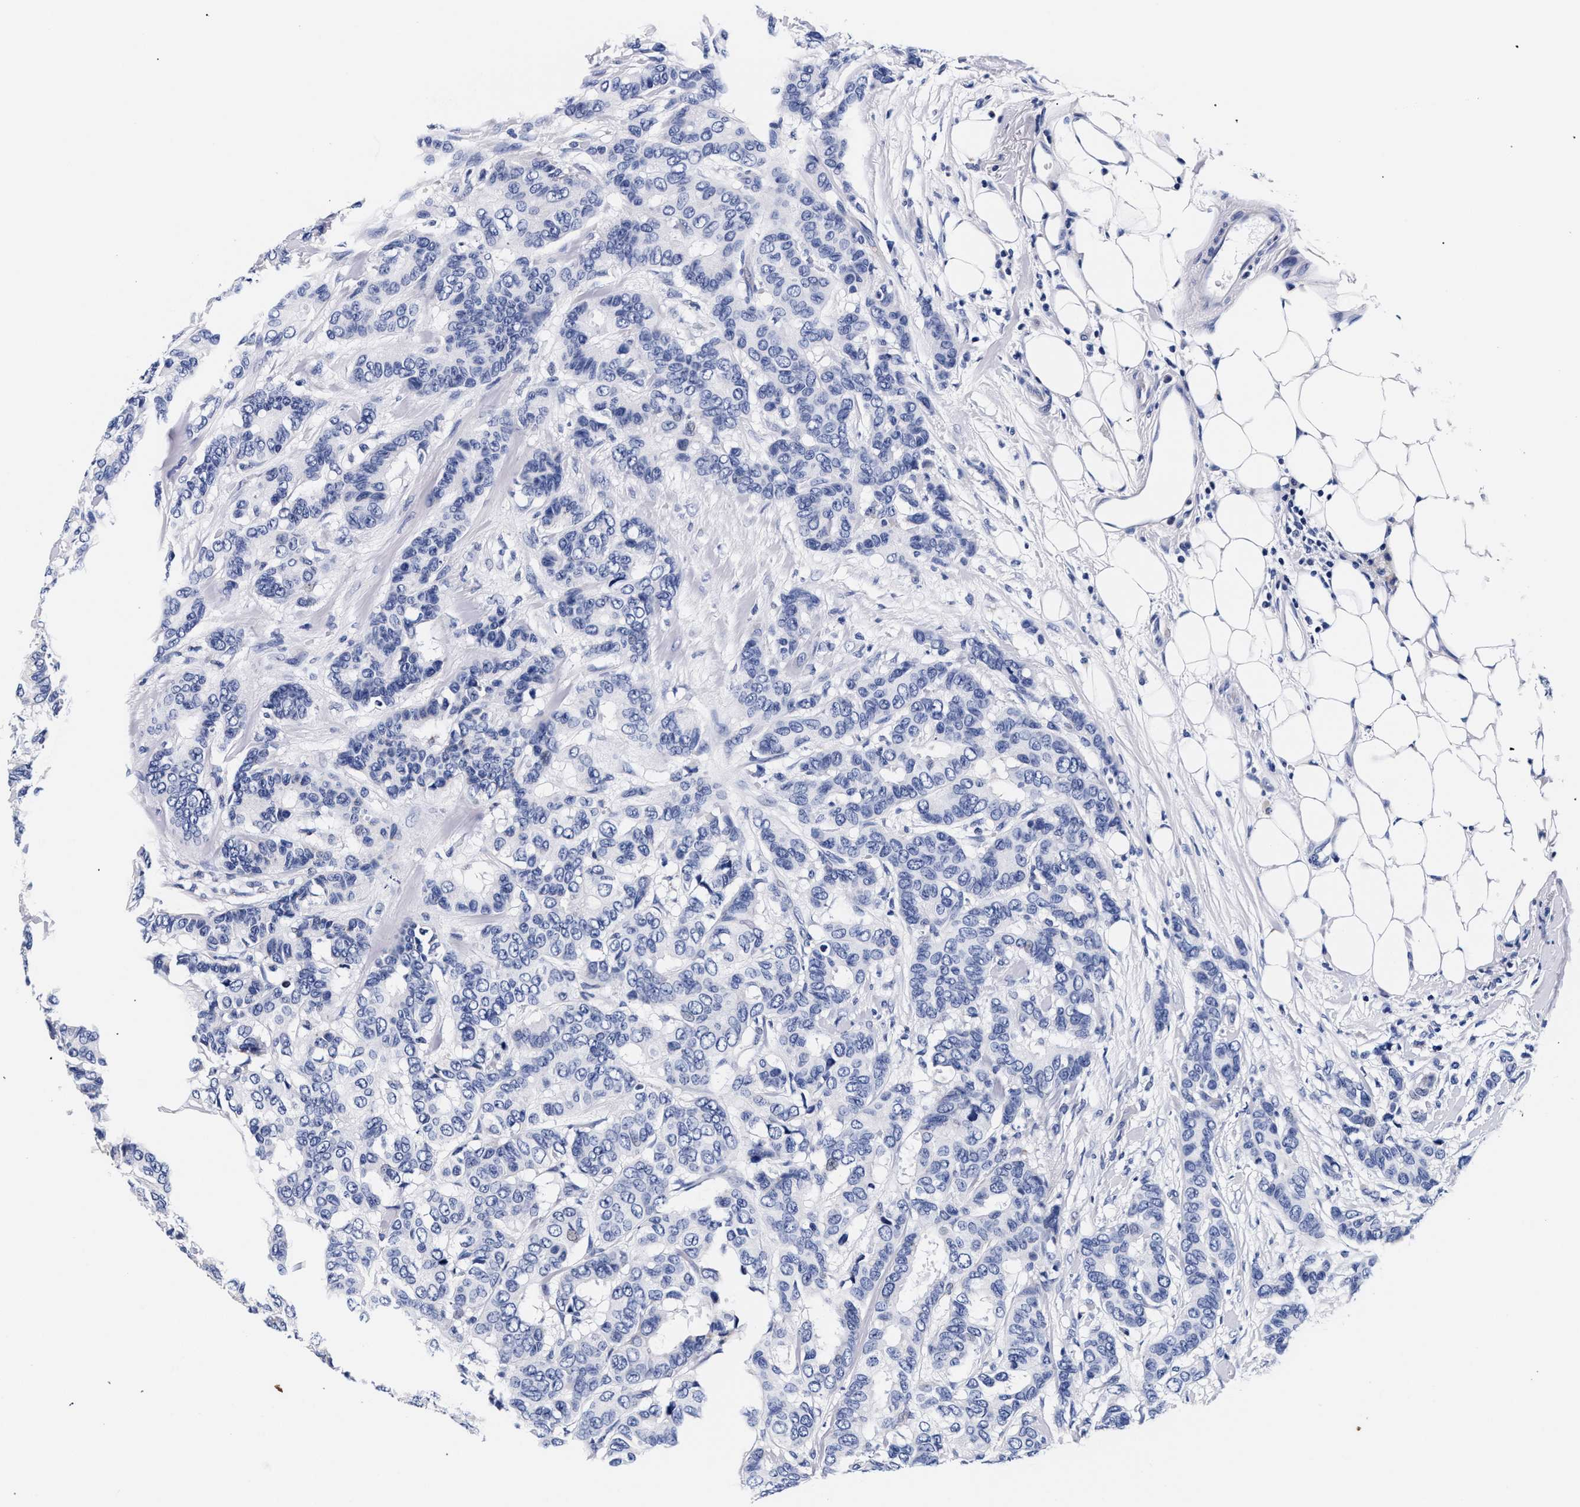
{"staining": {"intensity": "negative", "quantity": "none", "location": "none"}, "tissue": "breast cancer", "cell_type": "Tumor cells", "image_type": "cancer", "snomed": [{"axis": "morphology", "description": "Duct carcinoma"}, {"axis": "topography", "description": "Breast"}], "caption": "IHC histopathology image of invasive ductal carcinoma (breast) stained for a protein (brown), which displays no expression in tumor cells.", "gene": "RAB3B", "patient": {"sex": "female", "age": 87}}